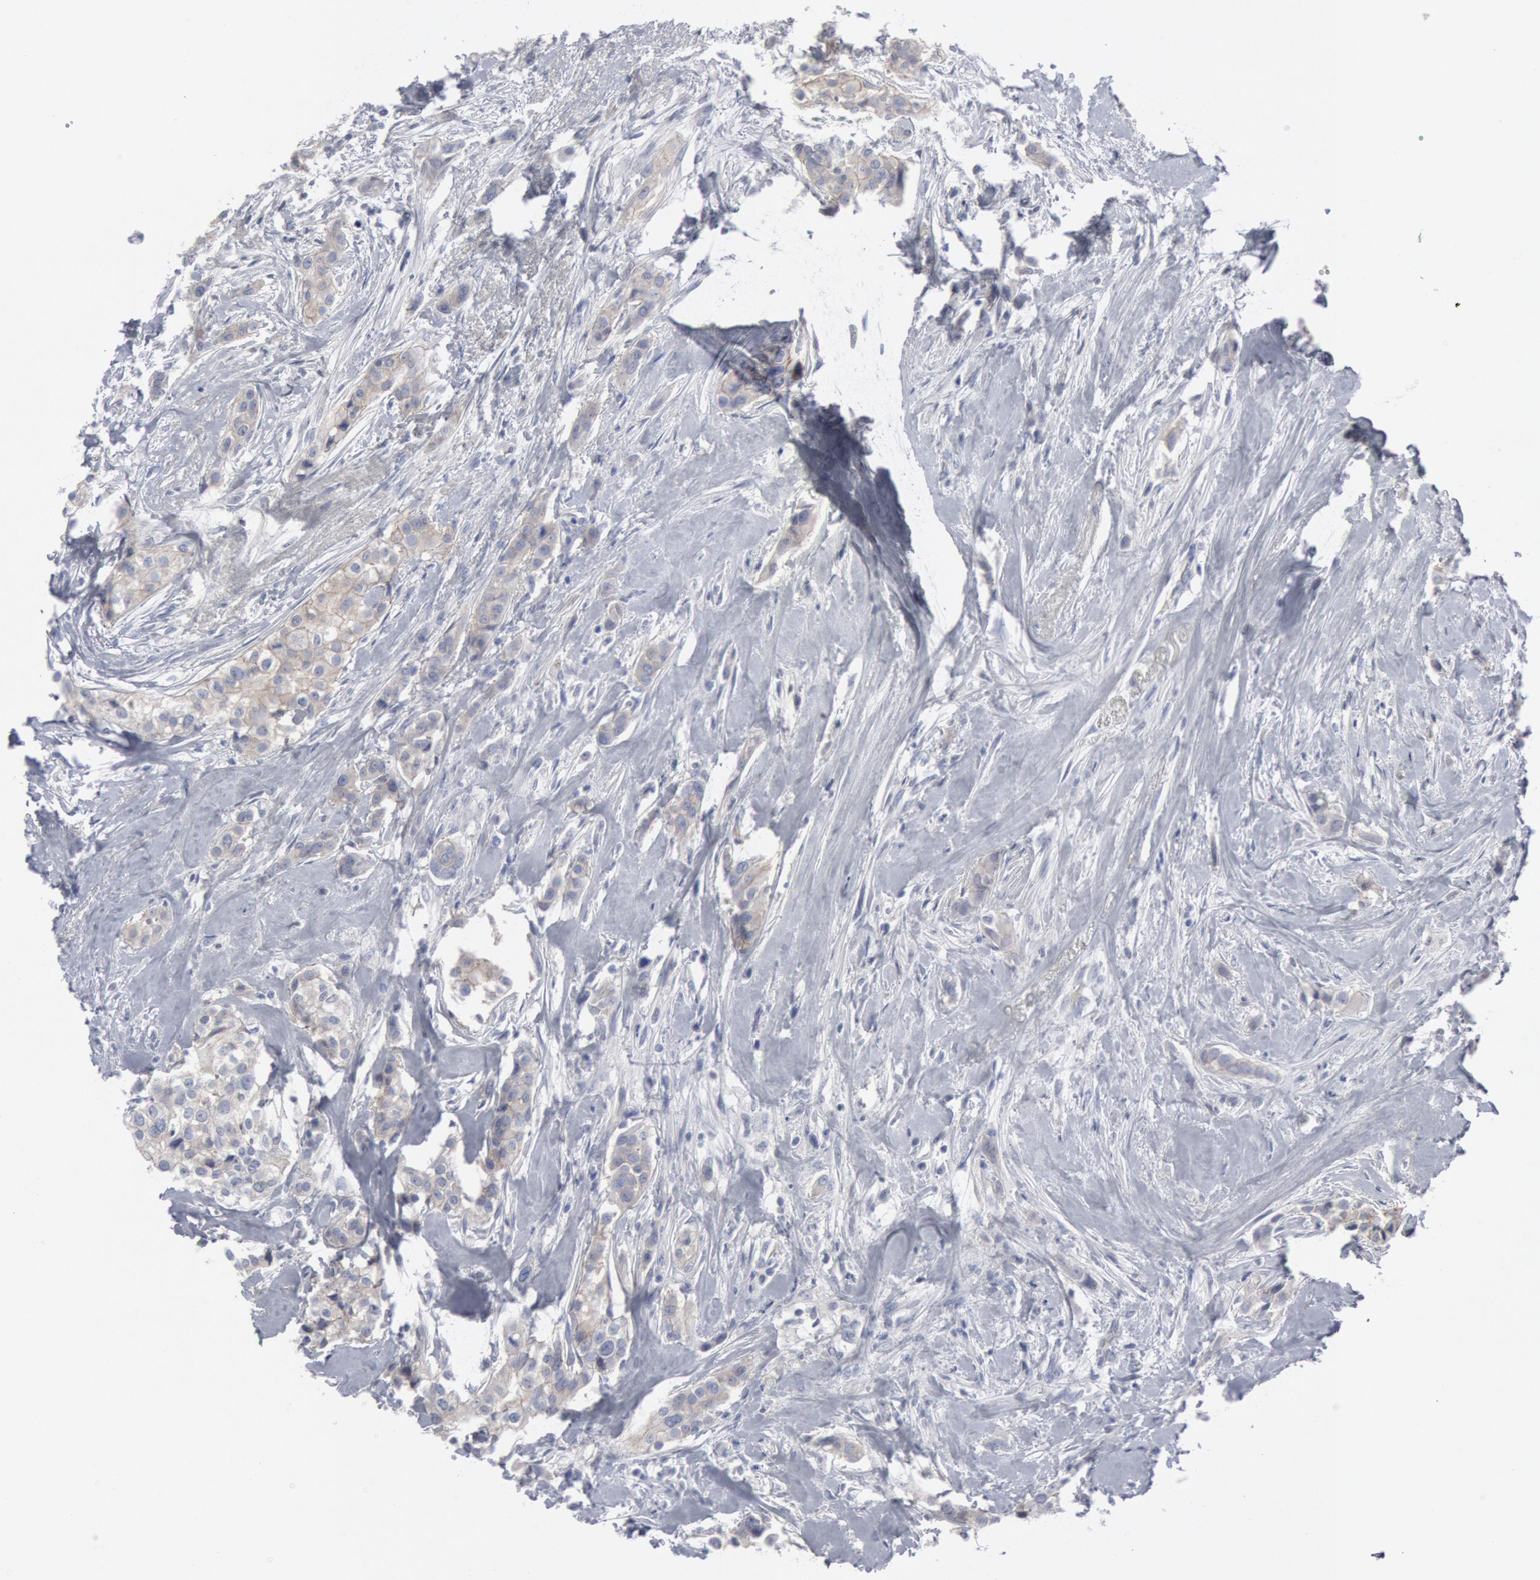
{"staining": {"intensity": "negative", "quantity": "none", "location": "none"}, "tissue": "breast cancer", "cell_type": "Tumor cells", "image_type": "cancer", "snomed": [{"axis": "morphology", "description": "Duct carcinoma"}, {"axis": "topography", "description": "Breast"}], "caption": "A histopathology image of human breast cancer (intraductal carcinoma) is negative for staining in tumor cells. The staining is performed using DAB (3,3'-diaminobenzidine) brown chromogen with nuclei counter-stained in using hematoxylin.", "gene": "DMC1", "patient": {"sex": "female", "age": 45}}